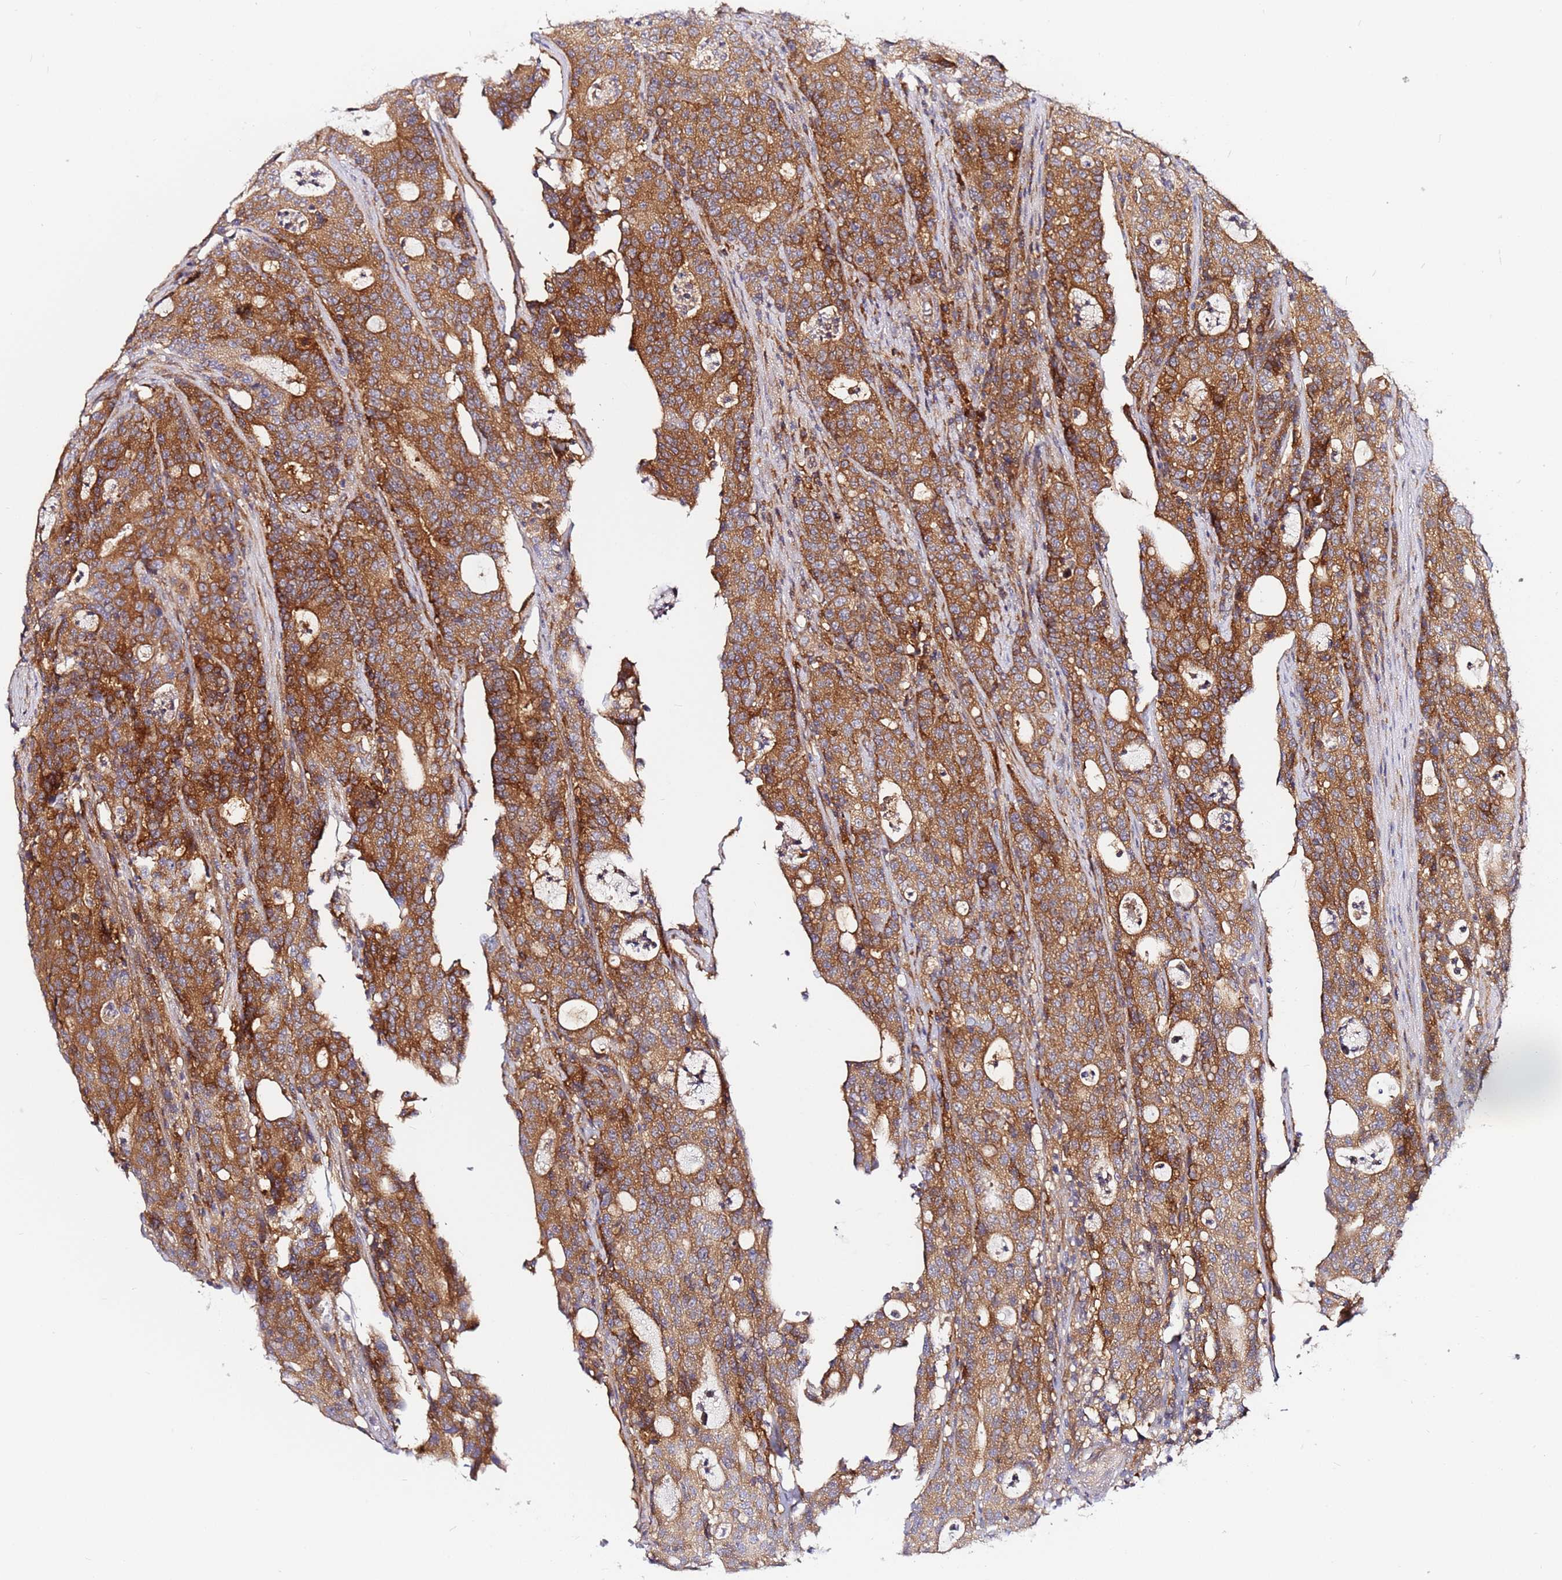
{"staining": {"intensity": "strong", "quantity": ">75%", "location": "cytoplasmic/membranous"}, "tissue": "colorectal cancer", "cell_type": "Tumor cells", "image_type": "cancer", "snomed": [{"axis": "morphology", "description": "Adenocarcinoma, NOS"}, {"axis": "topography", "description": "Colon"}], "caption": "This is an image of IHC staining of colorectal cancer, which shows strong staining in the cytoplasmic/membranous of tumor cells.", "gene": "CHM", "patient": {"sex": "male", "age": 83}}